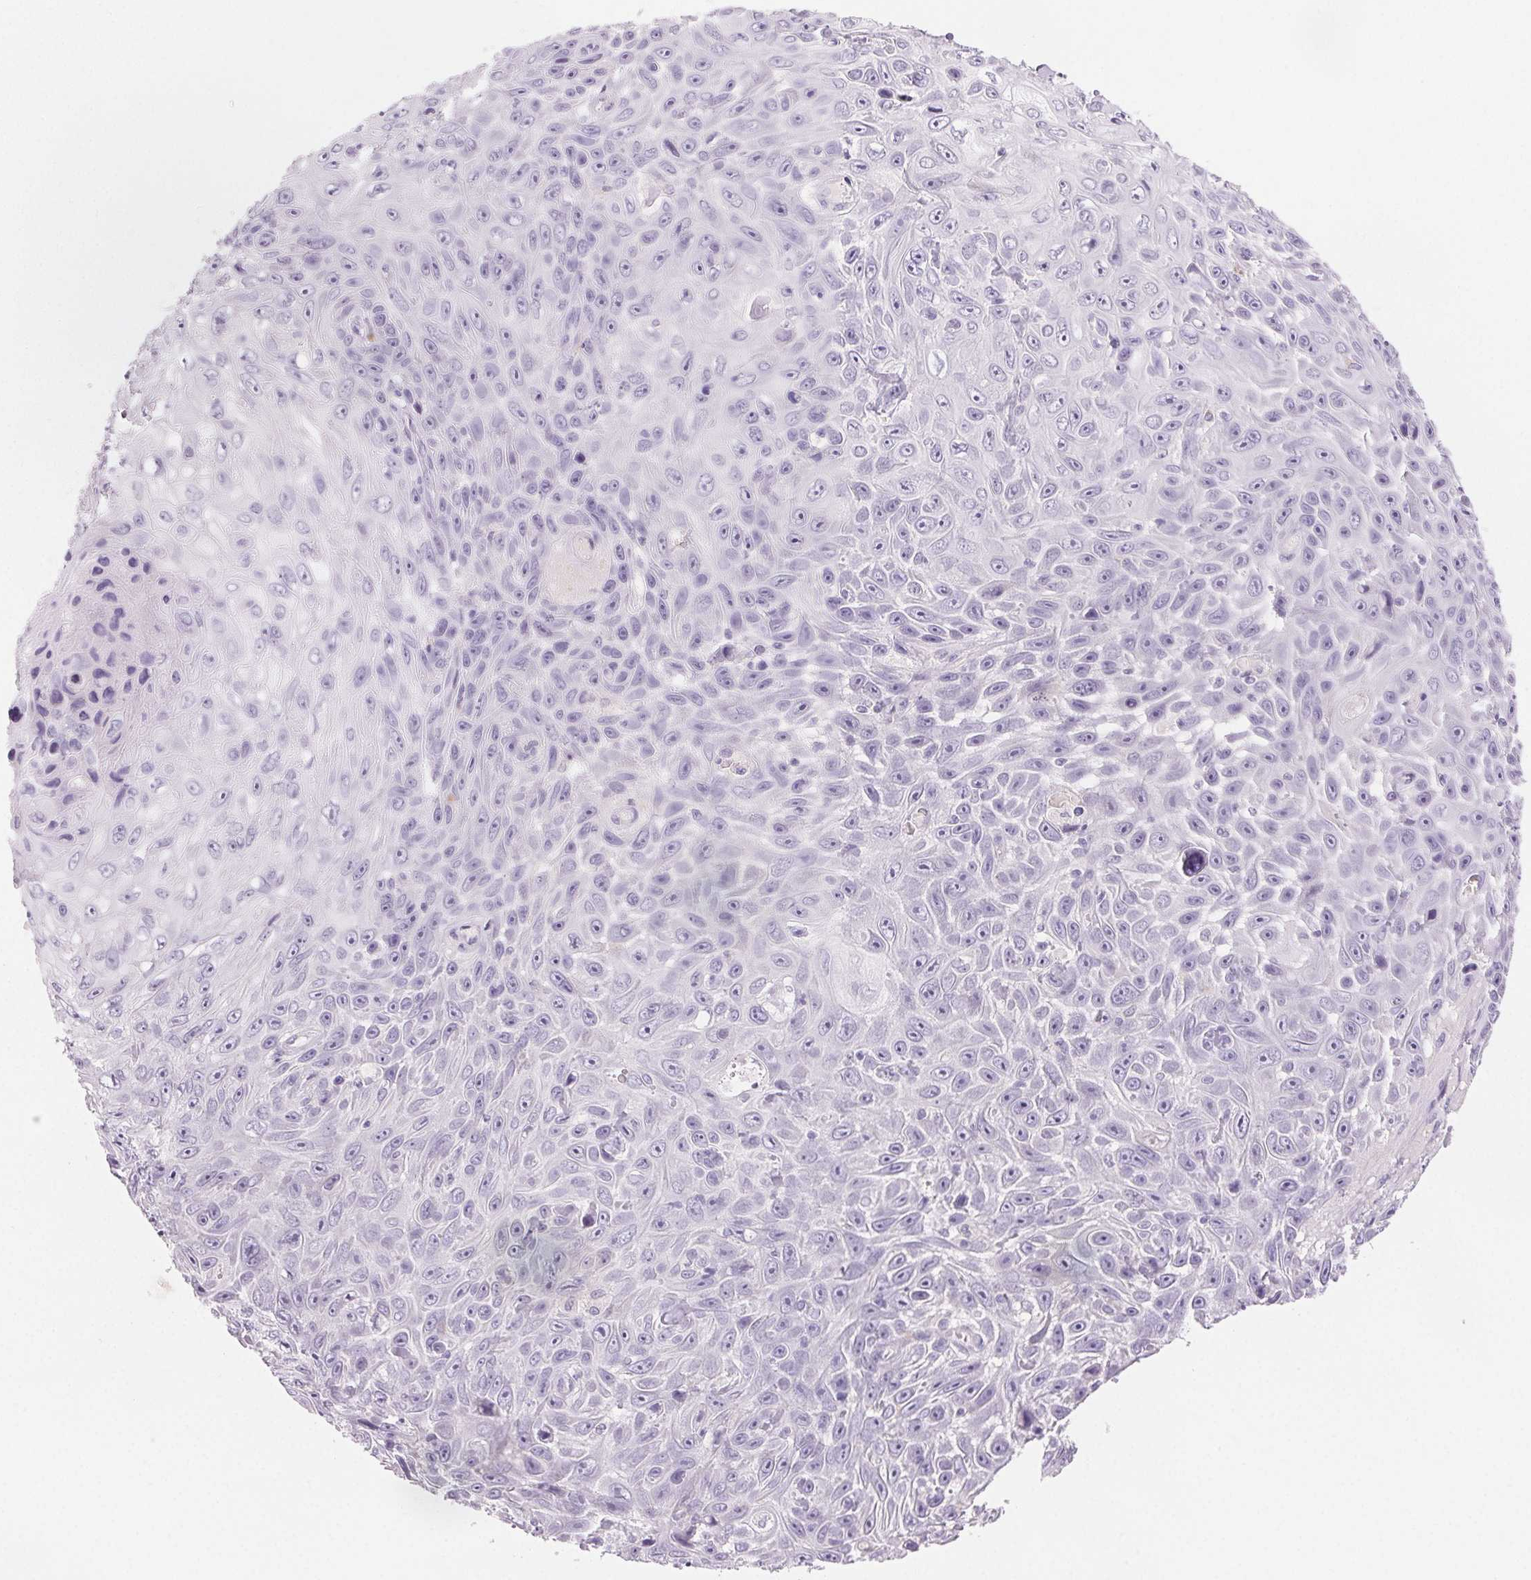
{"staining": {"intensity": "negative", "quantity": "none", "location": "none"}, "tissue": "skin cancer", "cell_type": "Tumor cells", "image_type": "cancer", "snomed": [{"axis": "morphology", "description": "Squamous cell carcinoma, NOS"}, {"axis": "topography", "description": "Skin"}], "caption": "Immunohistochemical staining of human skin cancer (squamous cell carcinoma) demonstrates no significant staining in tumor cells.", "gene": "BPIFB2", "patient": {"sex": "male", "age": 82}}